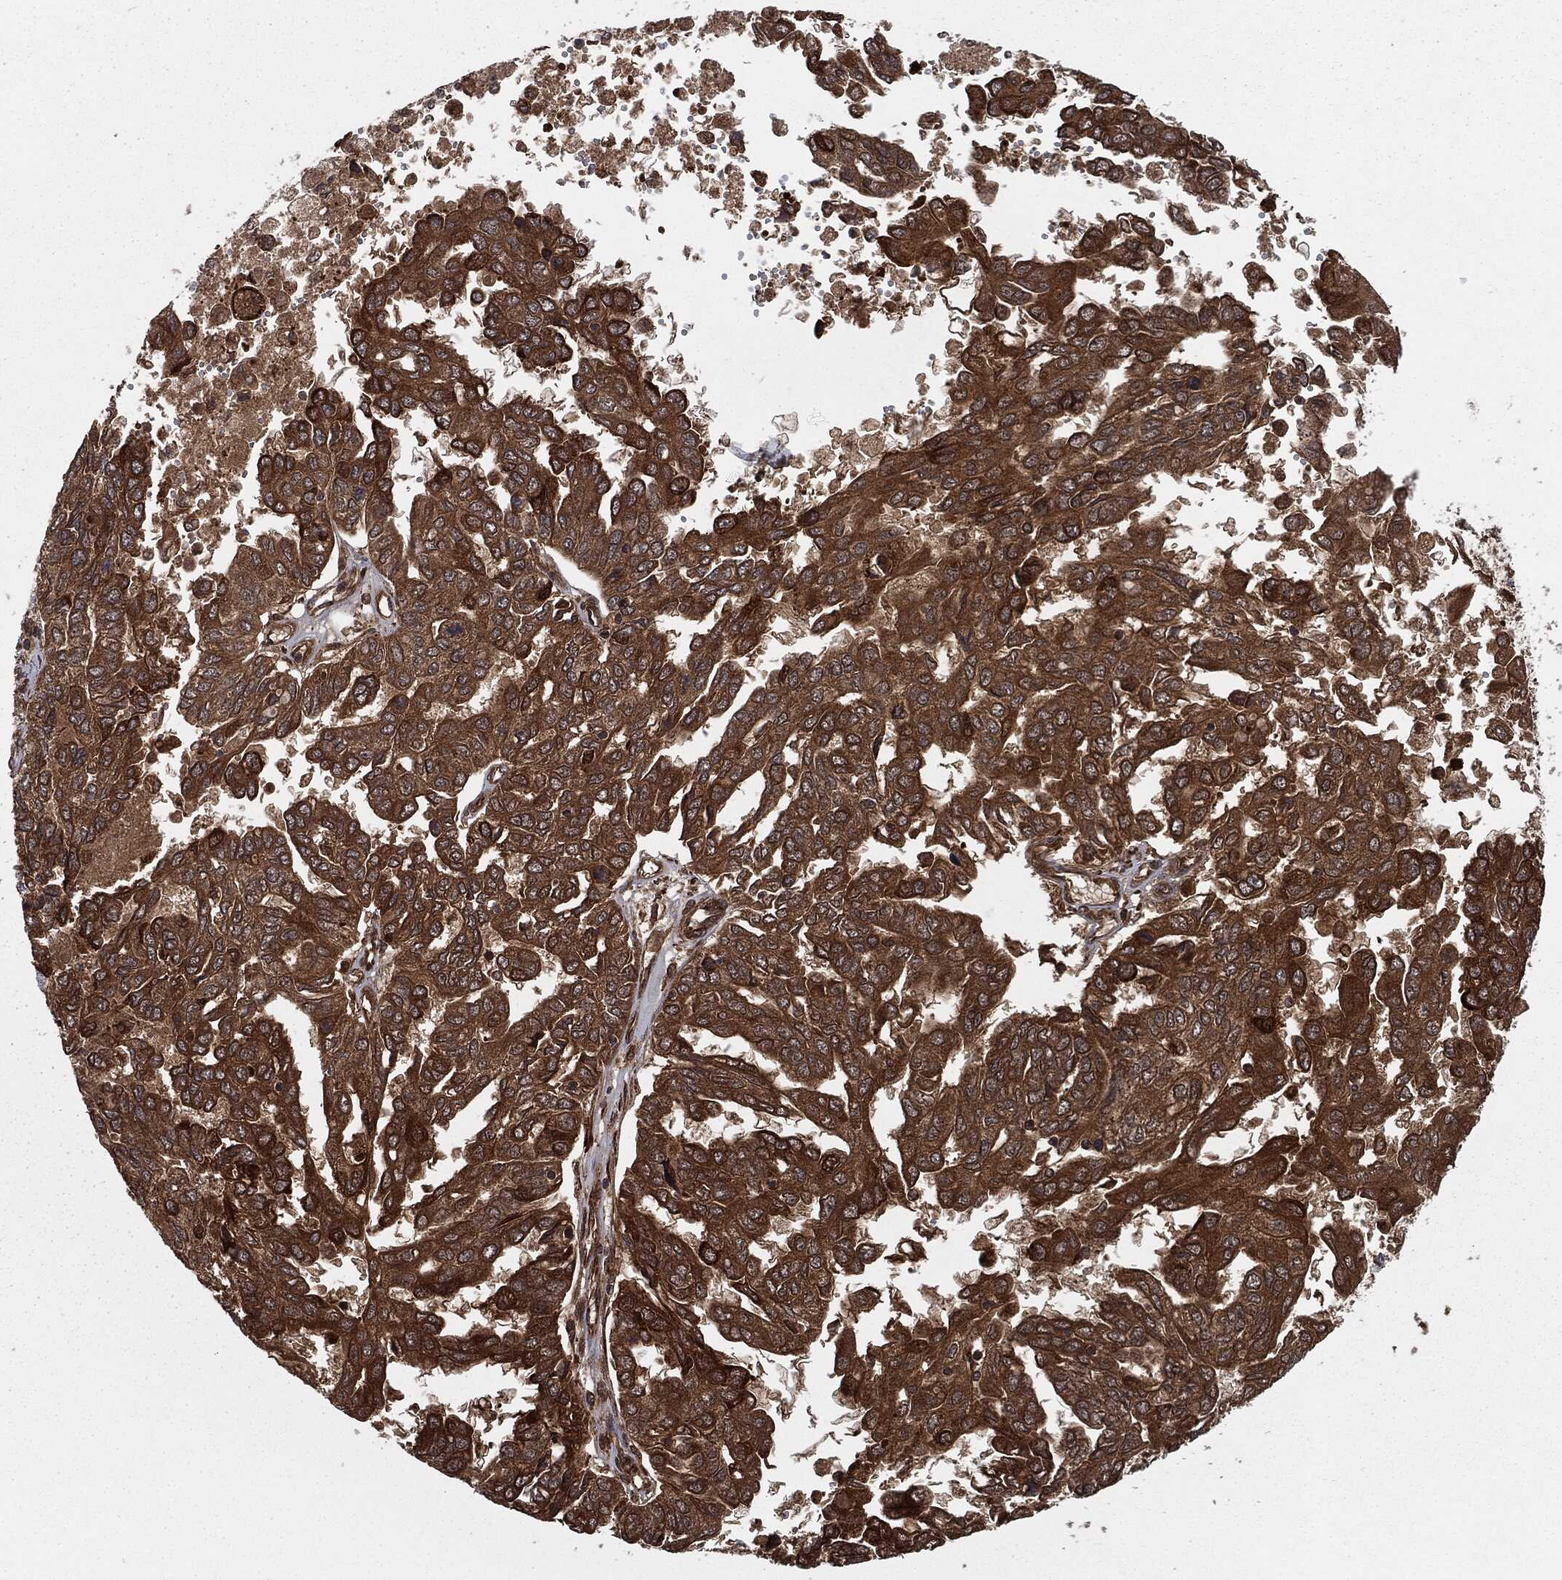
{"staining": {"intensity": "strong", "quantity": ">75%", "location": "cytoplasmic/membranous,nuclear"}, "tissue": "ovarian cancer", "cell_type": "Tumor cells", "image_type": "cancer", "snomed": [{"axis": "morphology", "description": "Cystadenocarcinoma, serous, NOS"}, {"axis": "topography", "description": "Ovary"}], "caption": "Tumor cells show high levels of strong cytoplasmic/membranous and nuclear expression in approximately >75% of cells in human ovarian serous cystadenocarcinoma.", "gene": "RANBP9", "patient": {"sex": "female", "age": 53}}